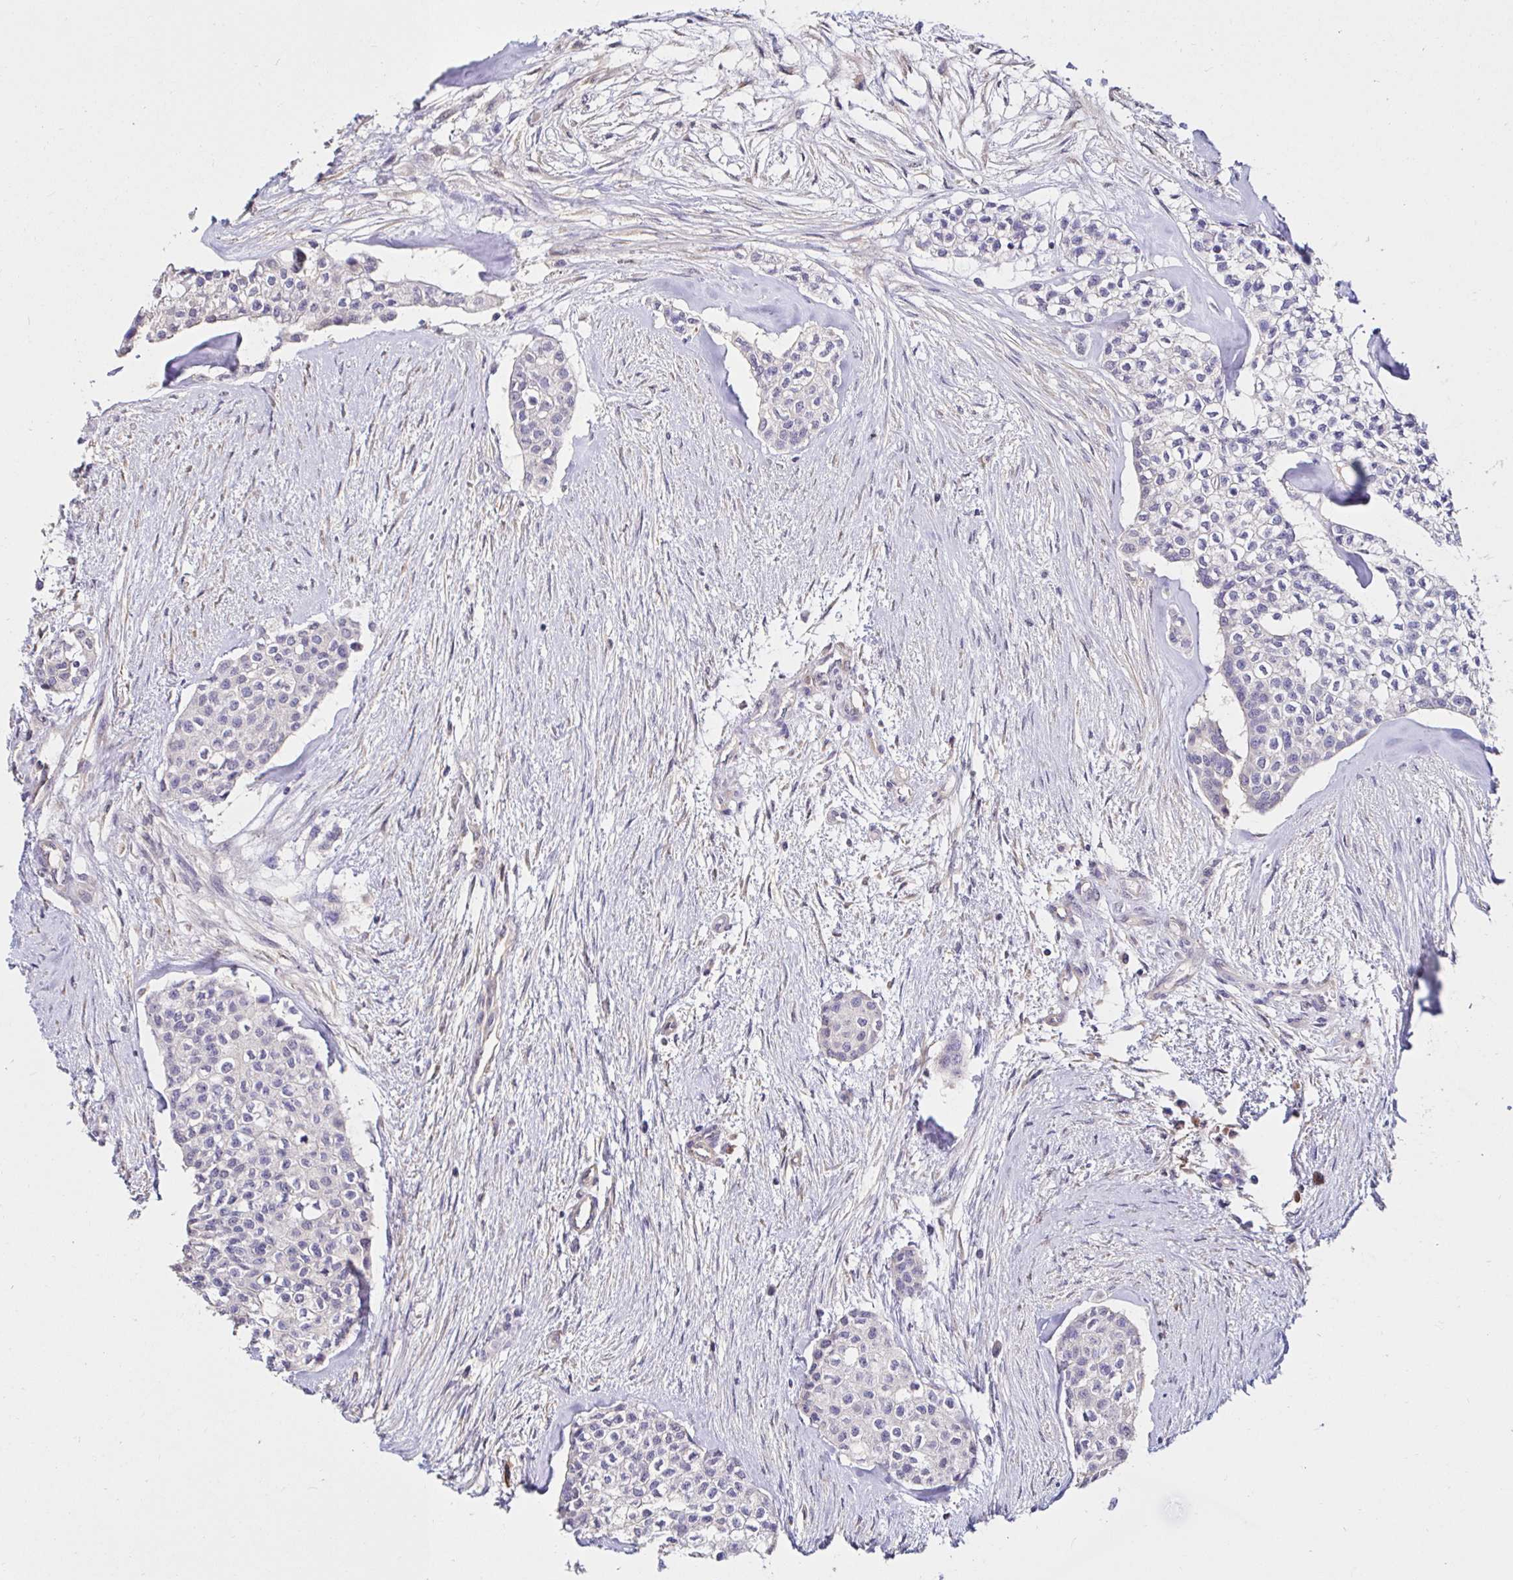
{"staining": {"intensity": "negative", "quantity": "none", "location": "none"}, "tissue": "head and neck cancer", "cell_type": "Tumor cells", "image_type": "cancer", "snomed": [{"axis": "morphology", "description": "Adenocarcinoma, NOS"}, {"axis": "topography", "description": "Head-Neck"}], "caption": "This is an immunohistochemistry (IHC) histopathology image of head and neck cancer (adenocarcinoma). There is no staining in tumor cells.", "gene": "RSRP1", "patient": {"sex": "male", "age": 81}}